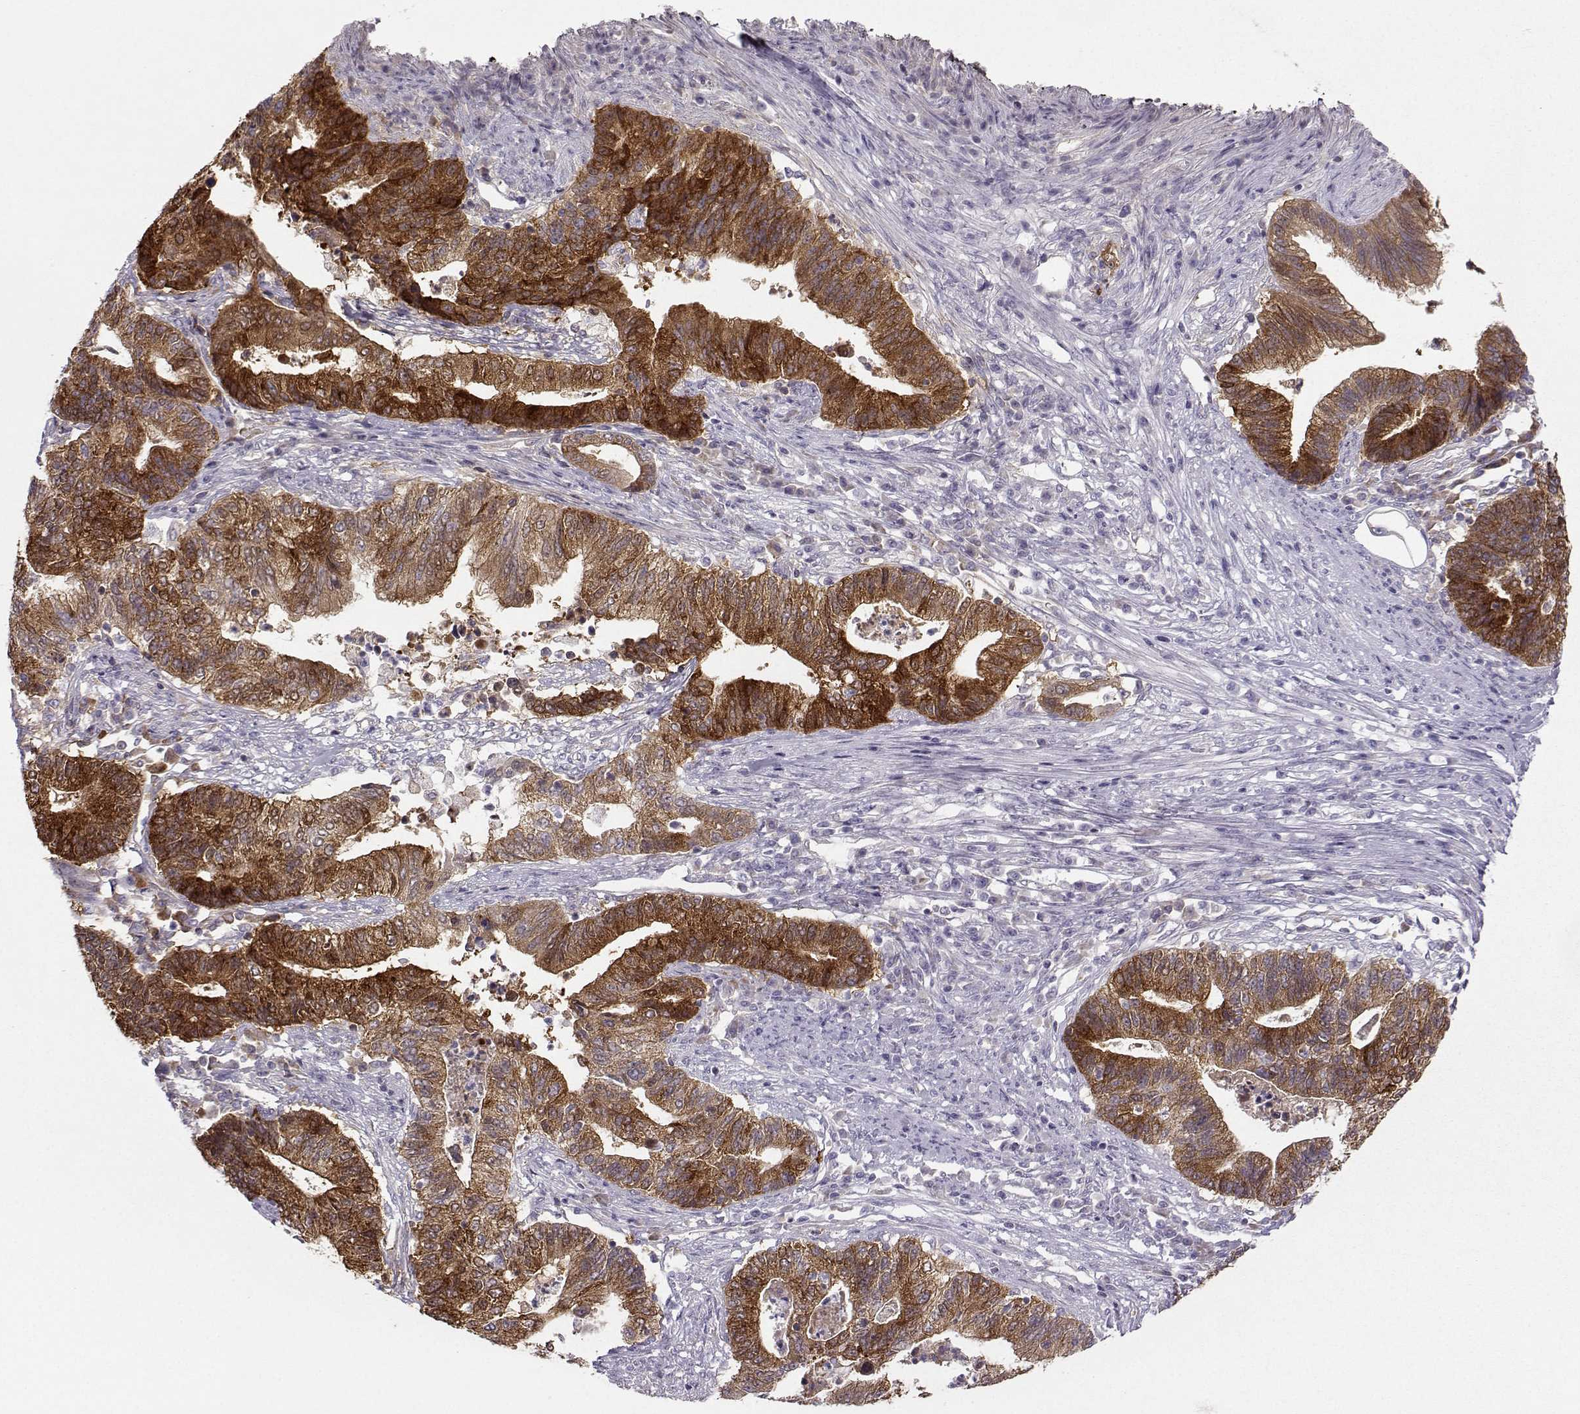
{"staining": {"intensity": "strong", "quantity": "25%-75%", "location": "cytoplasmic/membranous"}, "tissue": "endometrial cancer", "cell_type": "Tumor cells", "image_type": "cancer", "snomed": [{"axis": "morphology", "description": "Adenocarcinoma, NOS"}, {"axis": "topography", "description": "Uterus"}, {"axis": "topography", "description": "Endometrium"}], "caption": "Strong cytoplasmic/membranous positivity for a protein is identified in approximately 25%-75% of tumor cells of endometrial adenocarcinoma using immunohistochemistry (IHC).", "gene": "NQO1", "patient": {"sex": "female", "age": 54}}